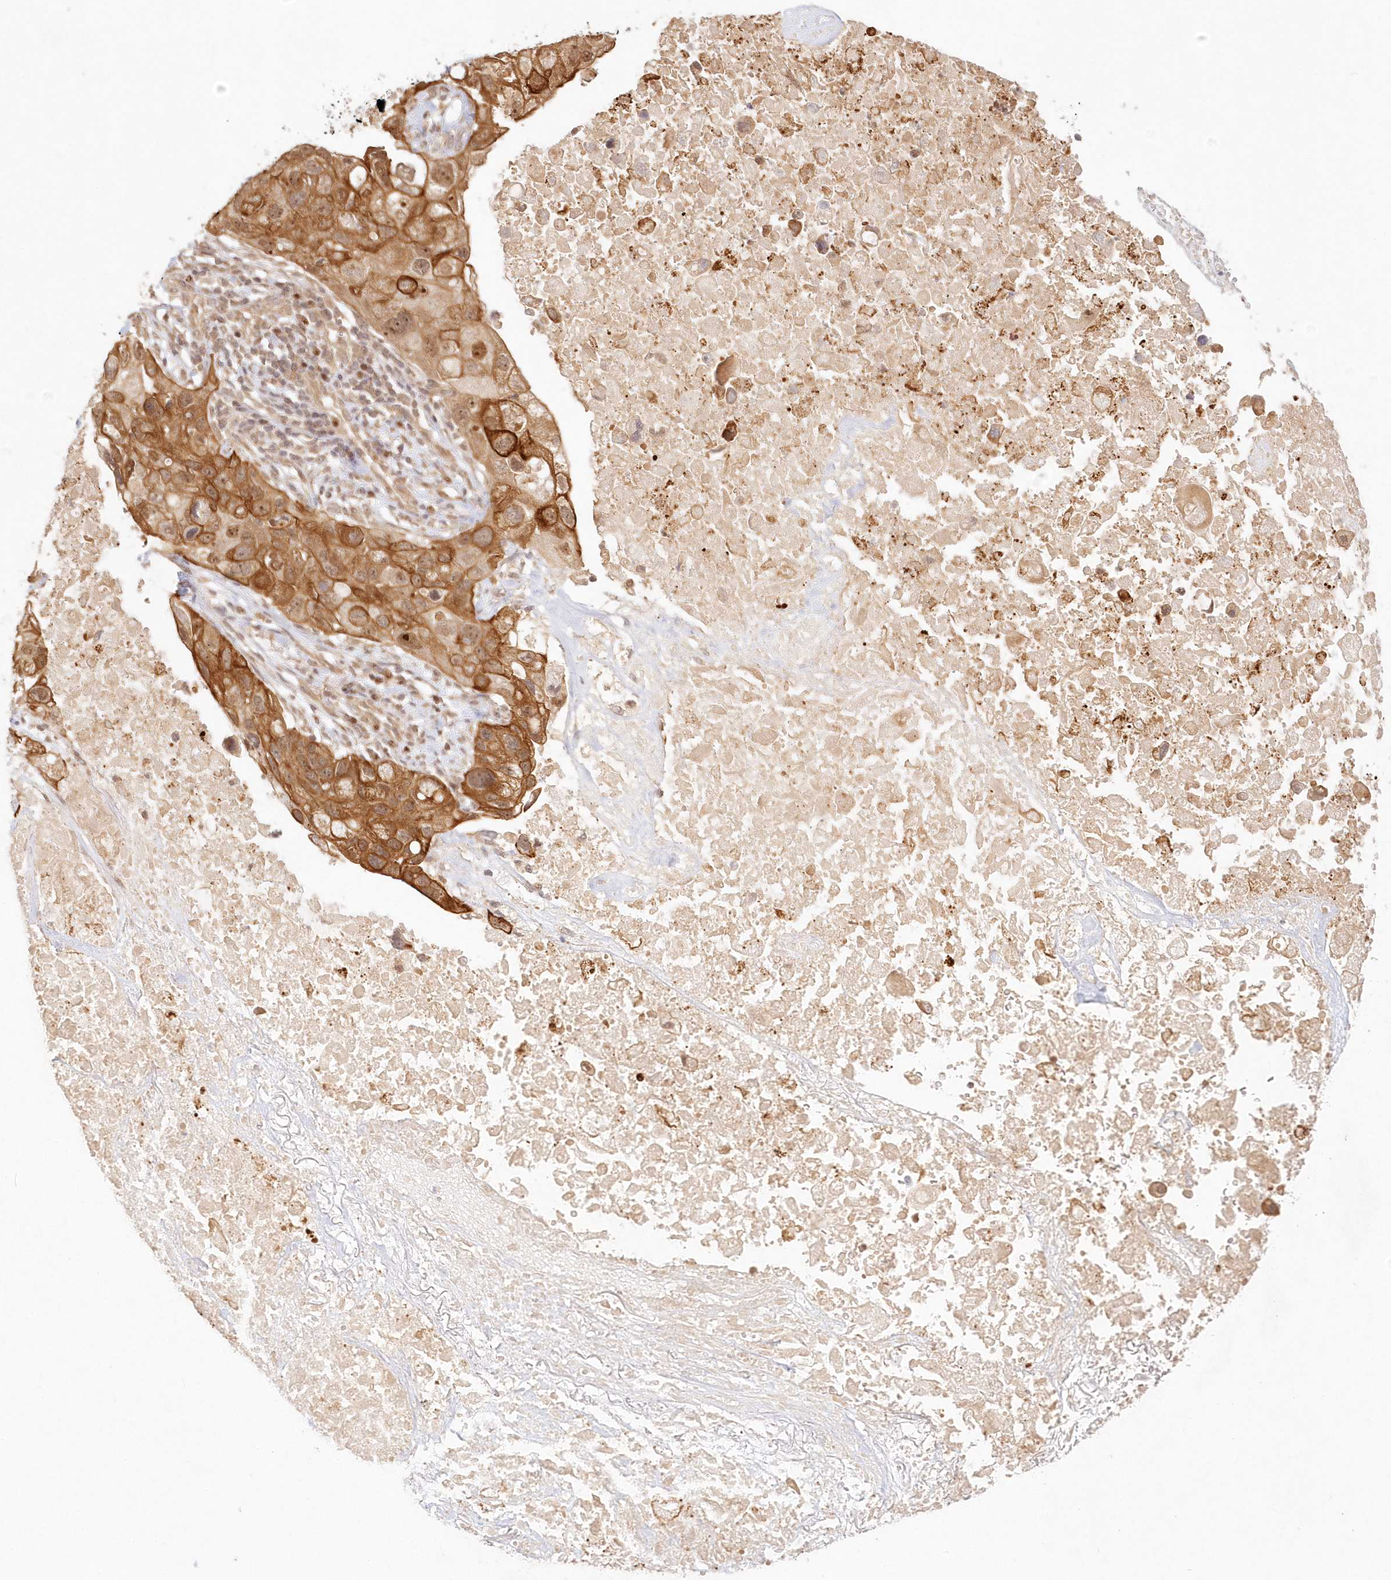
{"staining": {"intensity": "strong", "quantity": ">75%", "location": "cytoplasmic/membranous"}, "tissue": "lung cancer", "cell_type": "Tumor cells", "image_type": "cancer", "snomed": [{"axis": "morphology", "description": "Squamous cell carcinoma, NOS"}, {"axis": "topography", "description": "Lung"}], "caption": "Squamous cell carcinoma (lung) was stained to show a protein in brown. There is high levels of strong cytoplasmic/membranous positivity in approximately >75% of tumor cells. Immunohistochemistry (ihc) stains the protein of interest in brown and the nuclei are stained blue.", "gene": "KIAA0232", "patient": {"sex": "female", "age": 73}}